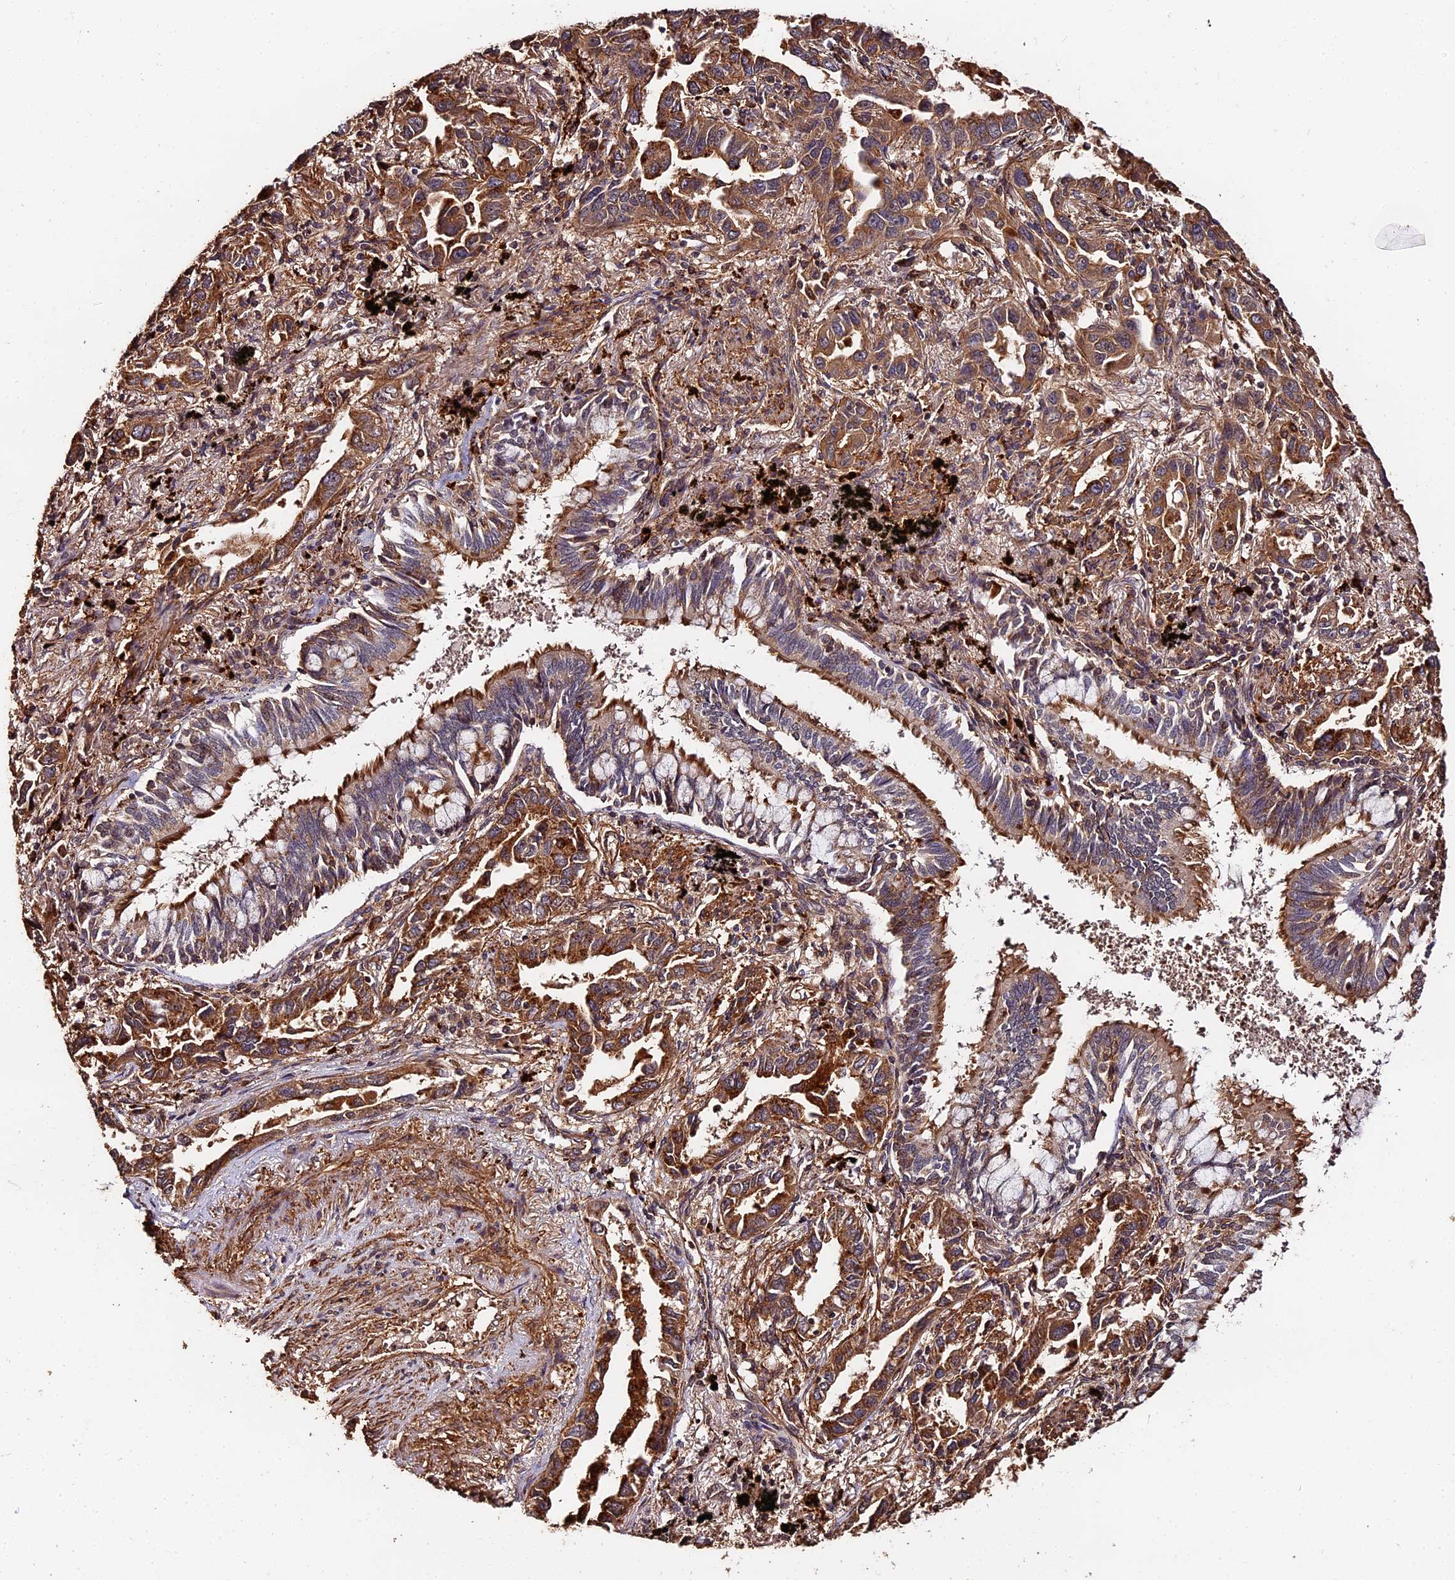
{"staining": {"intensity": "moderate", "quantity": ">75%", "location": "cytoplasmic/membranous"}, "tissue": "lung cancer", "cell_type": "Tumor cells", "image_type": "cancer", "snomed": [{"axis": "morphology", "description": "Adenocarcinoma, NOS"}, {"axis": "topography", "description": "Lung"}], "caption": "Lung cancer stained with a brown dye shows moderate cytoplasmic/membranous positive staining in approximately >75% of tumor cells.", "gene": "MMP15", "patient": {"sex": "male", "age": 67}}